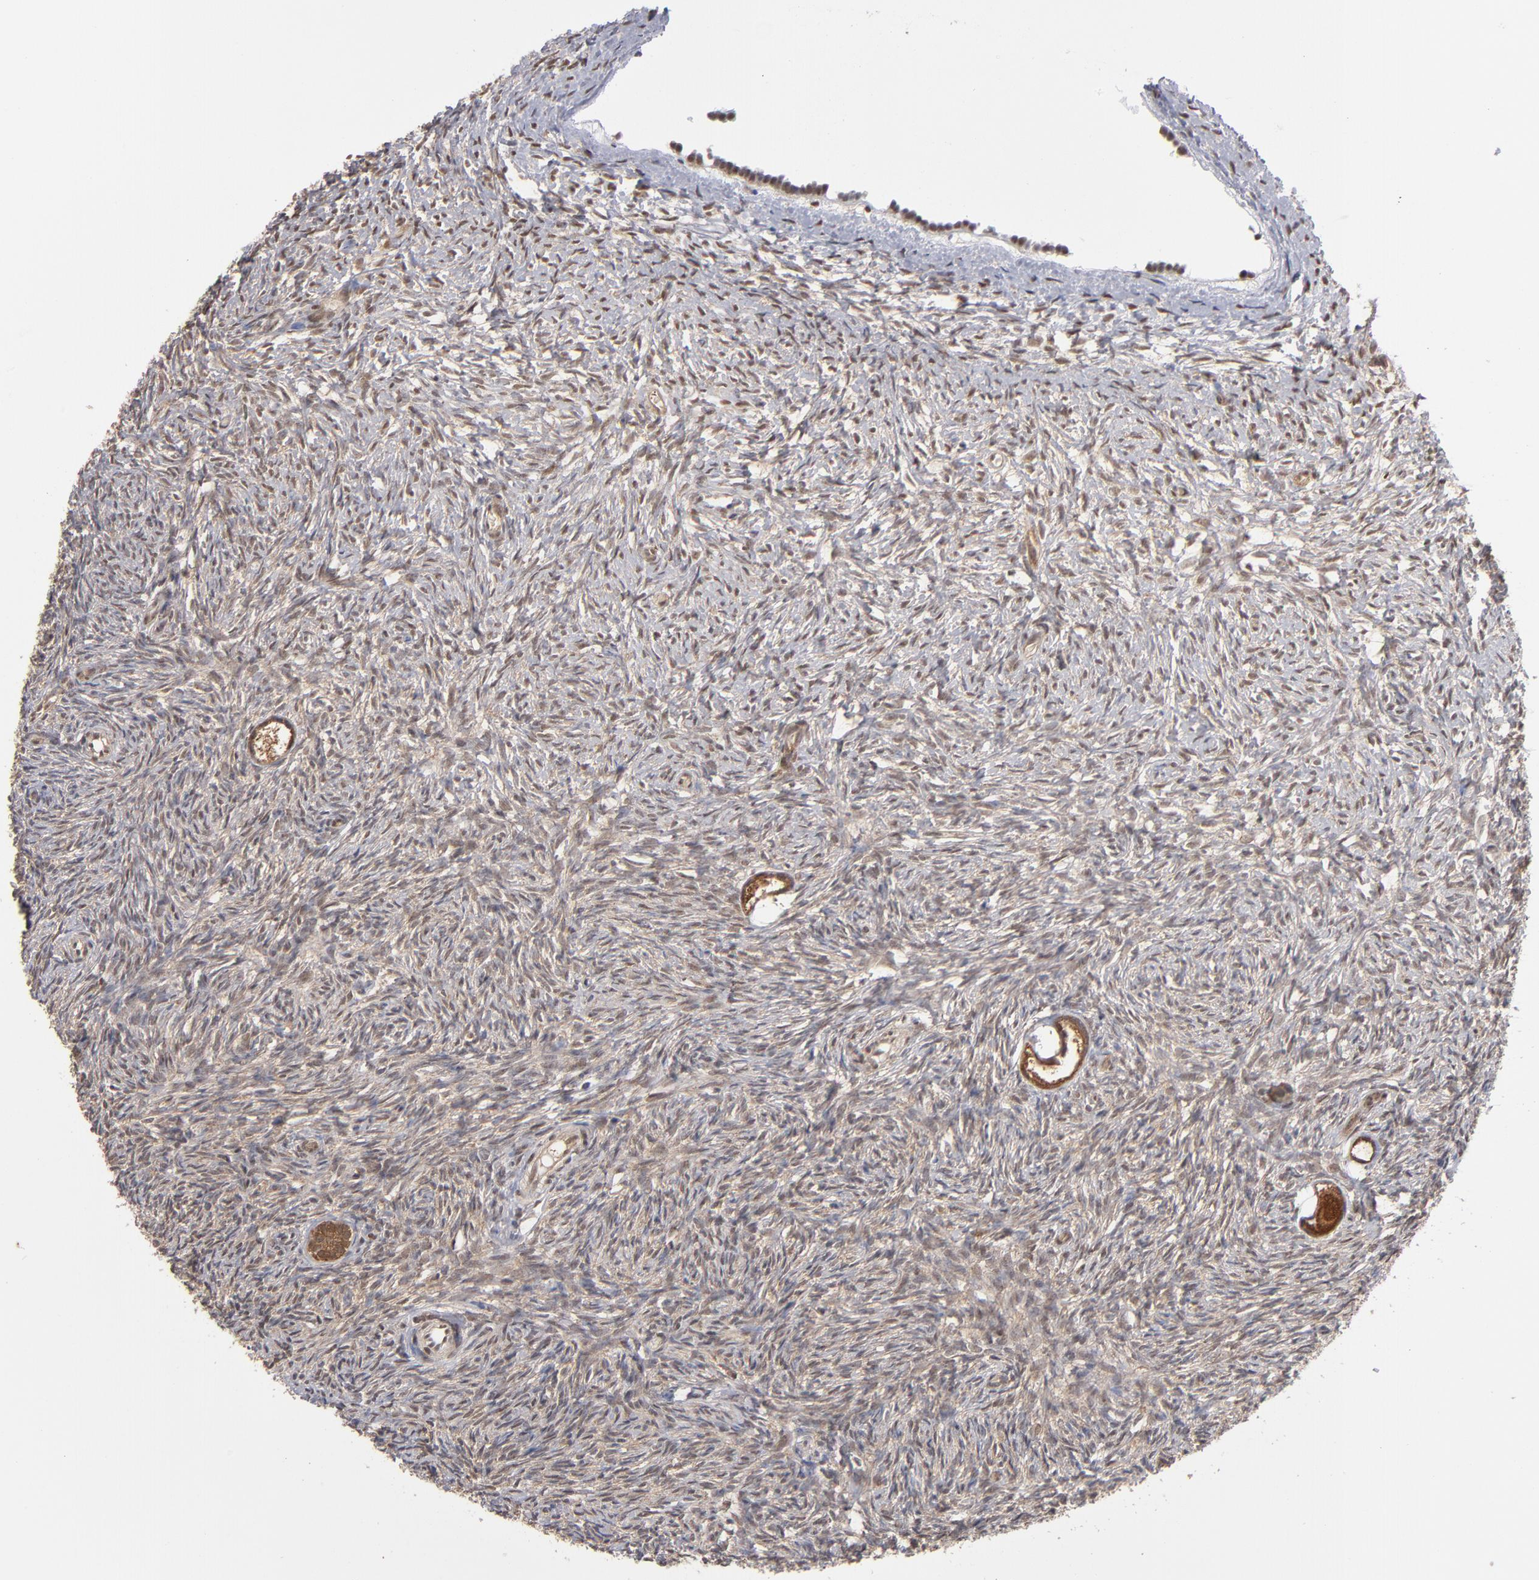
{"staining": {"intensity": "moderate", "quantity": ">75%", "location": "cytoplasmic/membranous,nuclear"}, "tissue": "ovary", "cell_type": "Follicle cells", "image_type": "normal", "snomed": [{"axis": "morphology", "description": "Normal tissue, NOS"}, {"axis": "topography", "description": "Ovary"}], "caption": "Protein expression analysis of benign ovary displays moderate cytoplasmic/membranous,nuclear positivity in about >75% of follicle cells.", "gene": "HUWE1", "patient": {"sex": "female", "age": 35}}